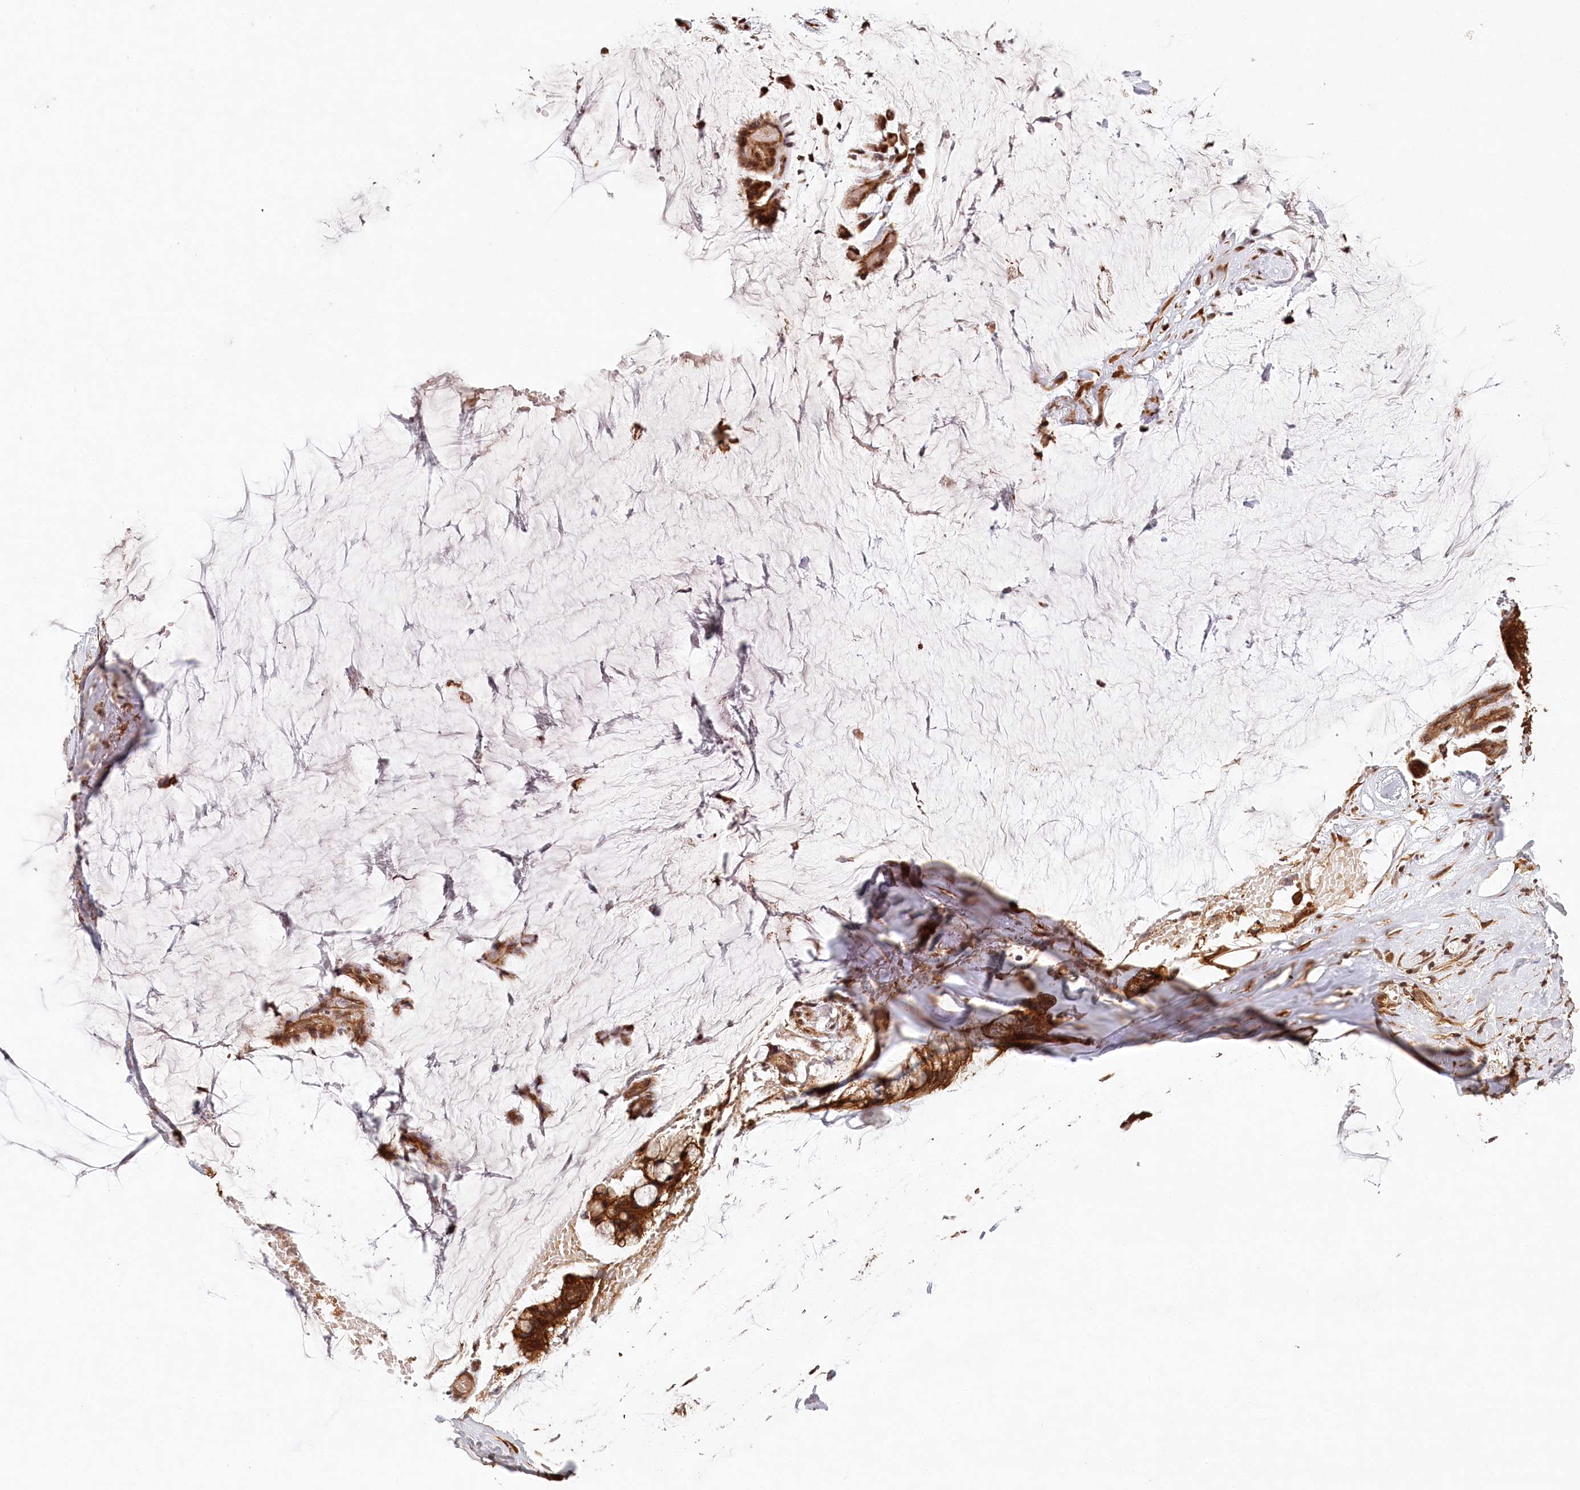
{"staining": {"intensity": "strong", "quantity": ">75%", "location": "cytoplasmic/membranous"}, "tissue": "ovarian cancer", "cell_type": "Tumor cells", "image_type": "cancer", "snomed": [{"axis": "morphology", "description": "Cystadenocarcinoma, mucinous, NOS"}, {"axis": "topography", "description": "Ovary"}], "caption": "Tumor cells reveal high levels of strong cytoplasmic/membranous positivity in approximately >75% of cells in human ovarian cancer (mucinous cystadenocarcinoma).", "gene": "LSS", "patient": {"sex": "female", "age": 39}}